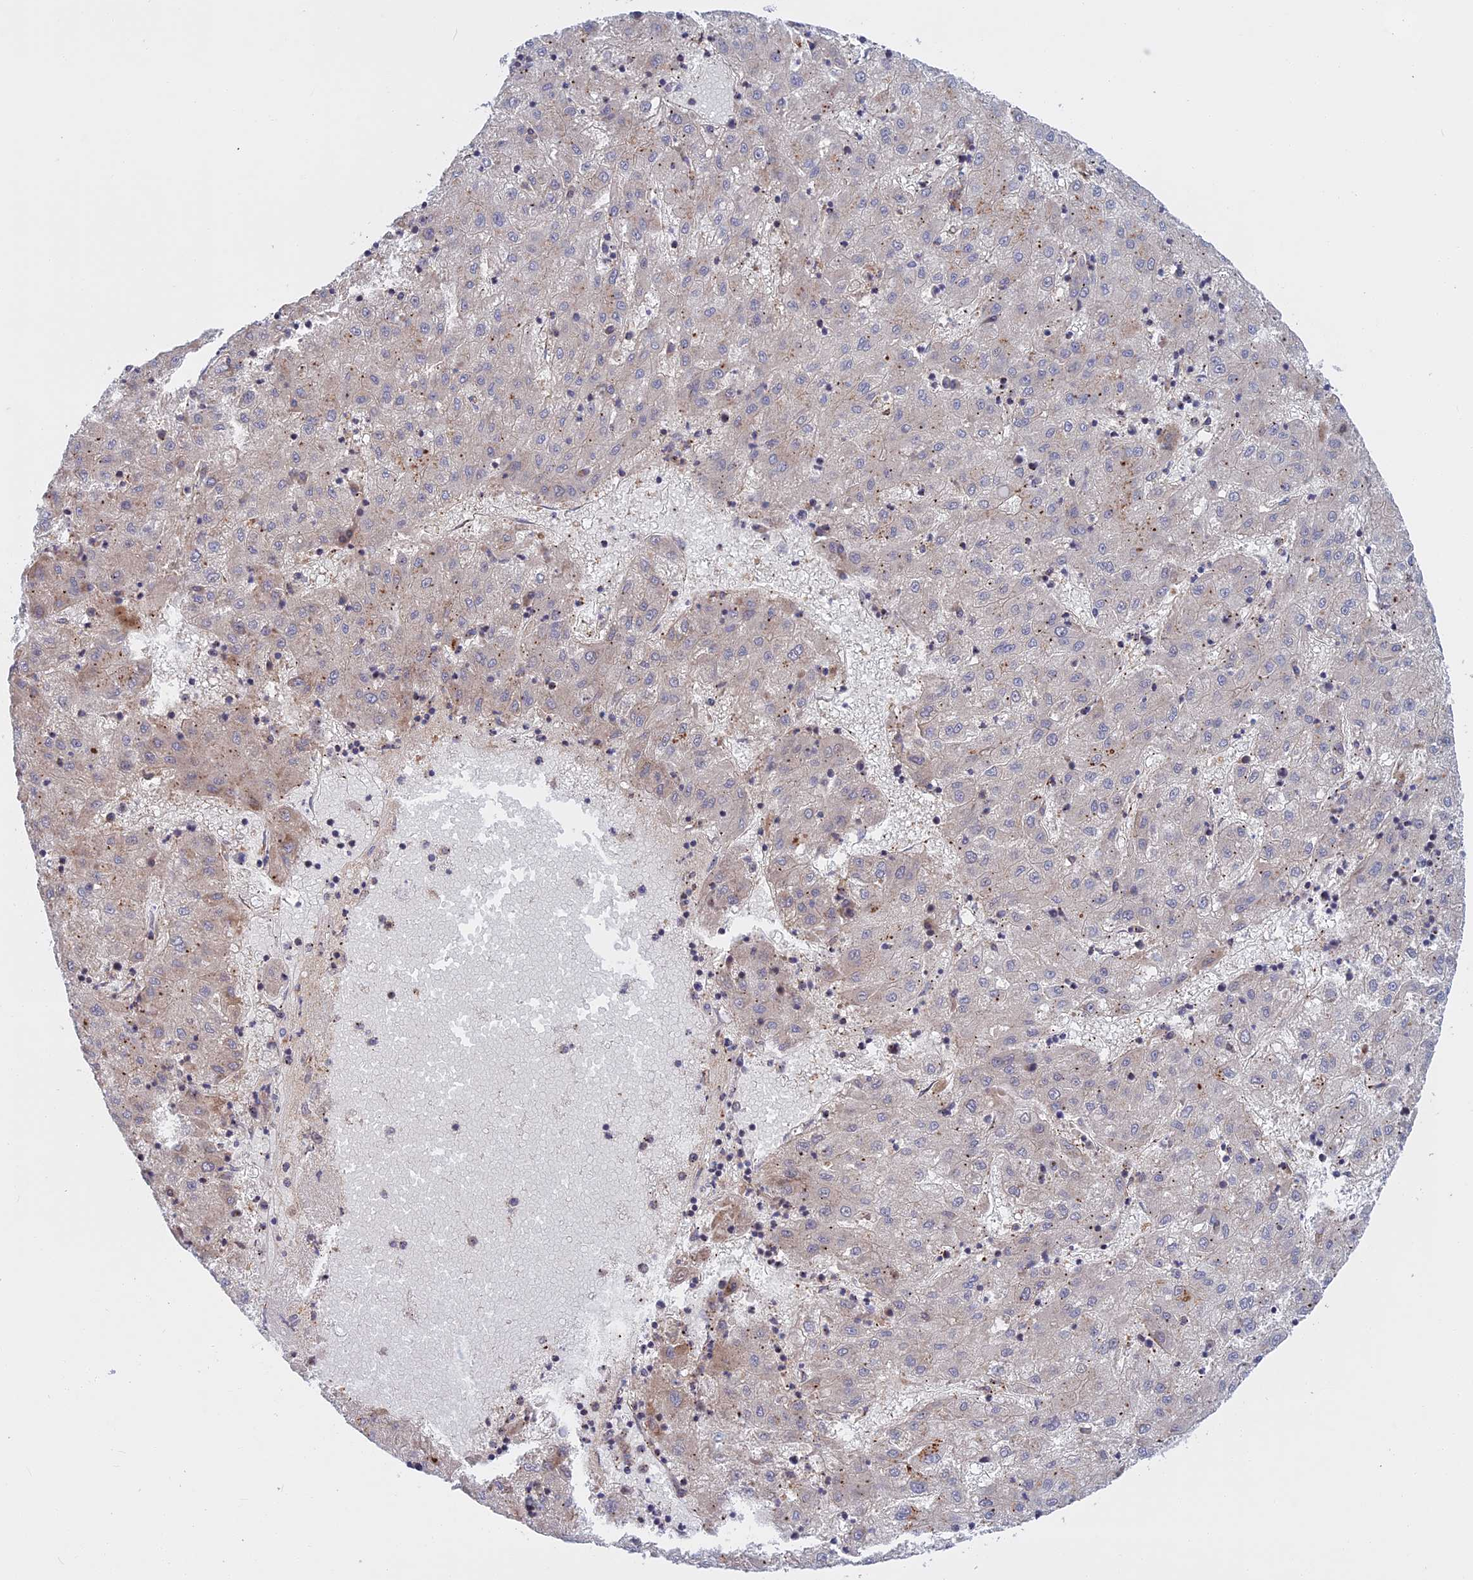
{"staining": {"intensity": "negative", "quantity": "none", "location": "none"}, "tissue": "liver cancer", "cell_type": "Tumor cells", "image_type": "cancer", "snomed": [{"axis": "morphology", "description": "Carcinoma, Hepatocellular, NOS"}, {"axis": "topography", "description": "Liver"}], "caption": "Micrograph shows no significant protein staining in tumor cells of liver cancer.", "gene": "LYPD5", "patient": {"sex": "male", "age": 72}}